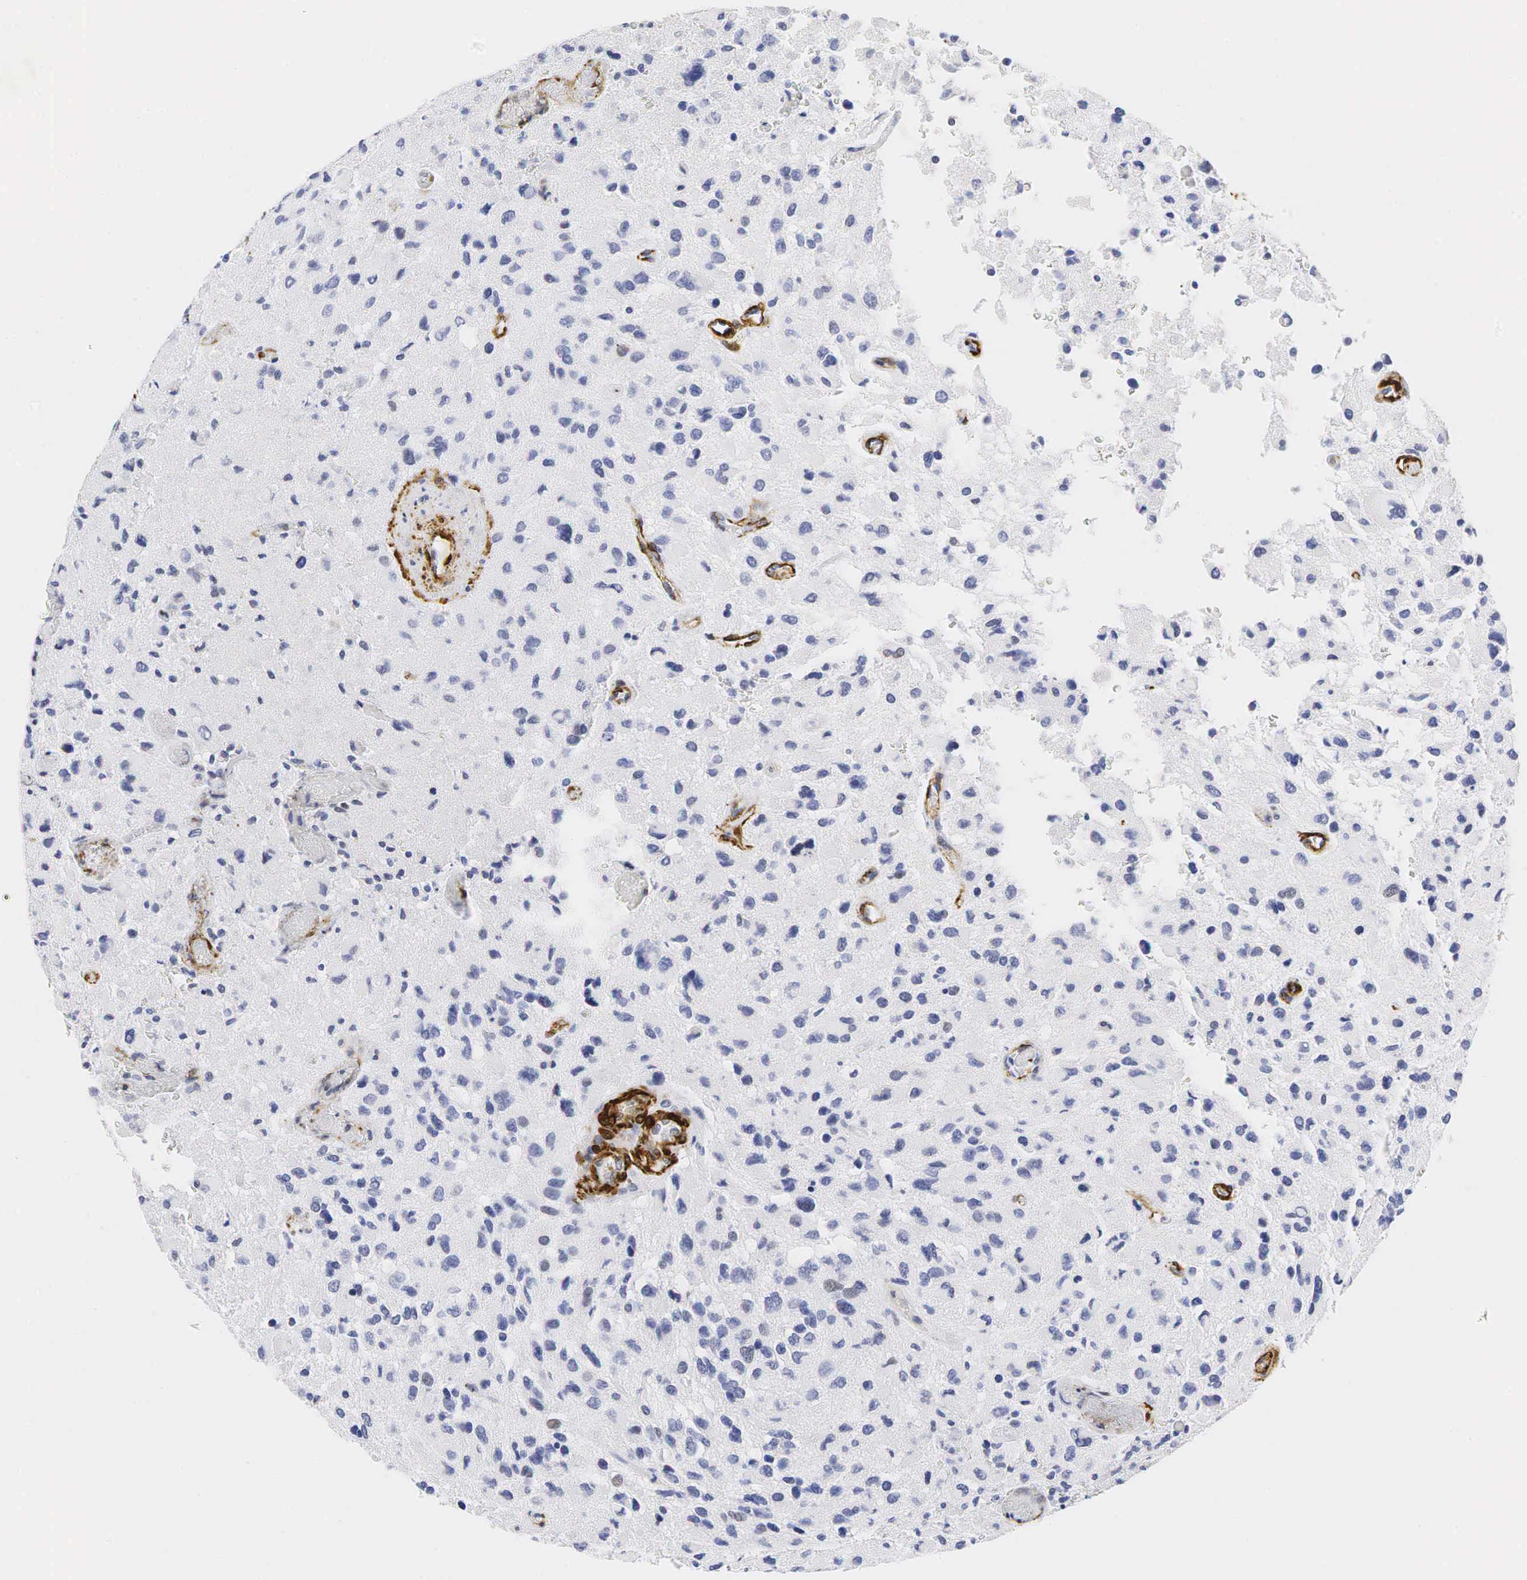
{"staining": {"intensity": "negative", "quantity": "none", "location": "none"}, "tissue": "glioma", "cell_type": "Tumor cells", "image_type": "cancer", "snomed": [{"axis": "morphology", "description": "Glioma, malignant, High grade"}, {"axis": "topography", "description": "Brain"}], "caption": "IHC of human glioma demonstrates no positivity in tumor cells. (Stains: DAB IHC with hematoxylin counter stain, Microscopy: brightfield microscopy at high magnification).", "gene": "ACTA2", "patient": {"sex": "male", "age": 69}}